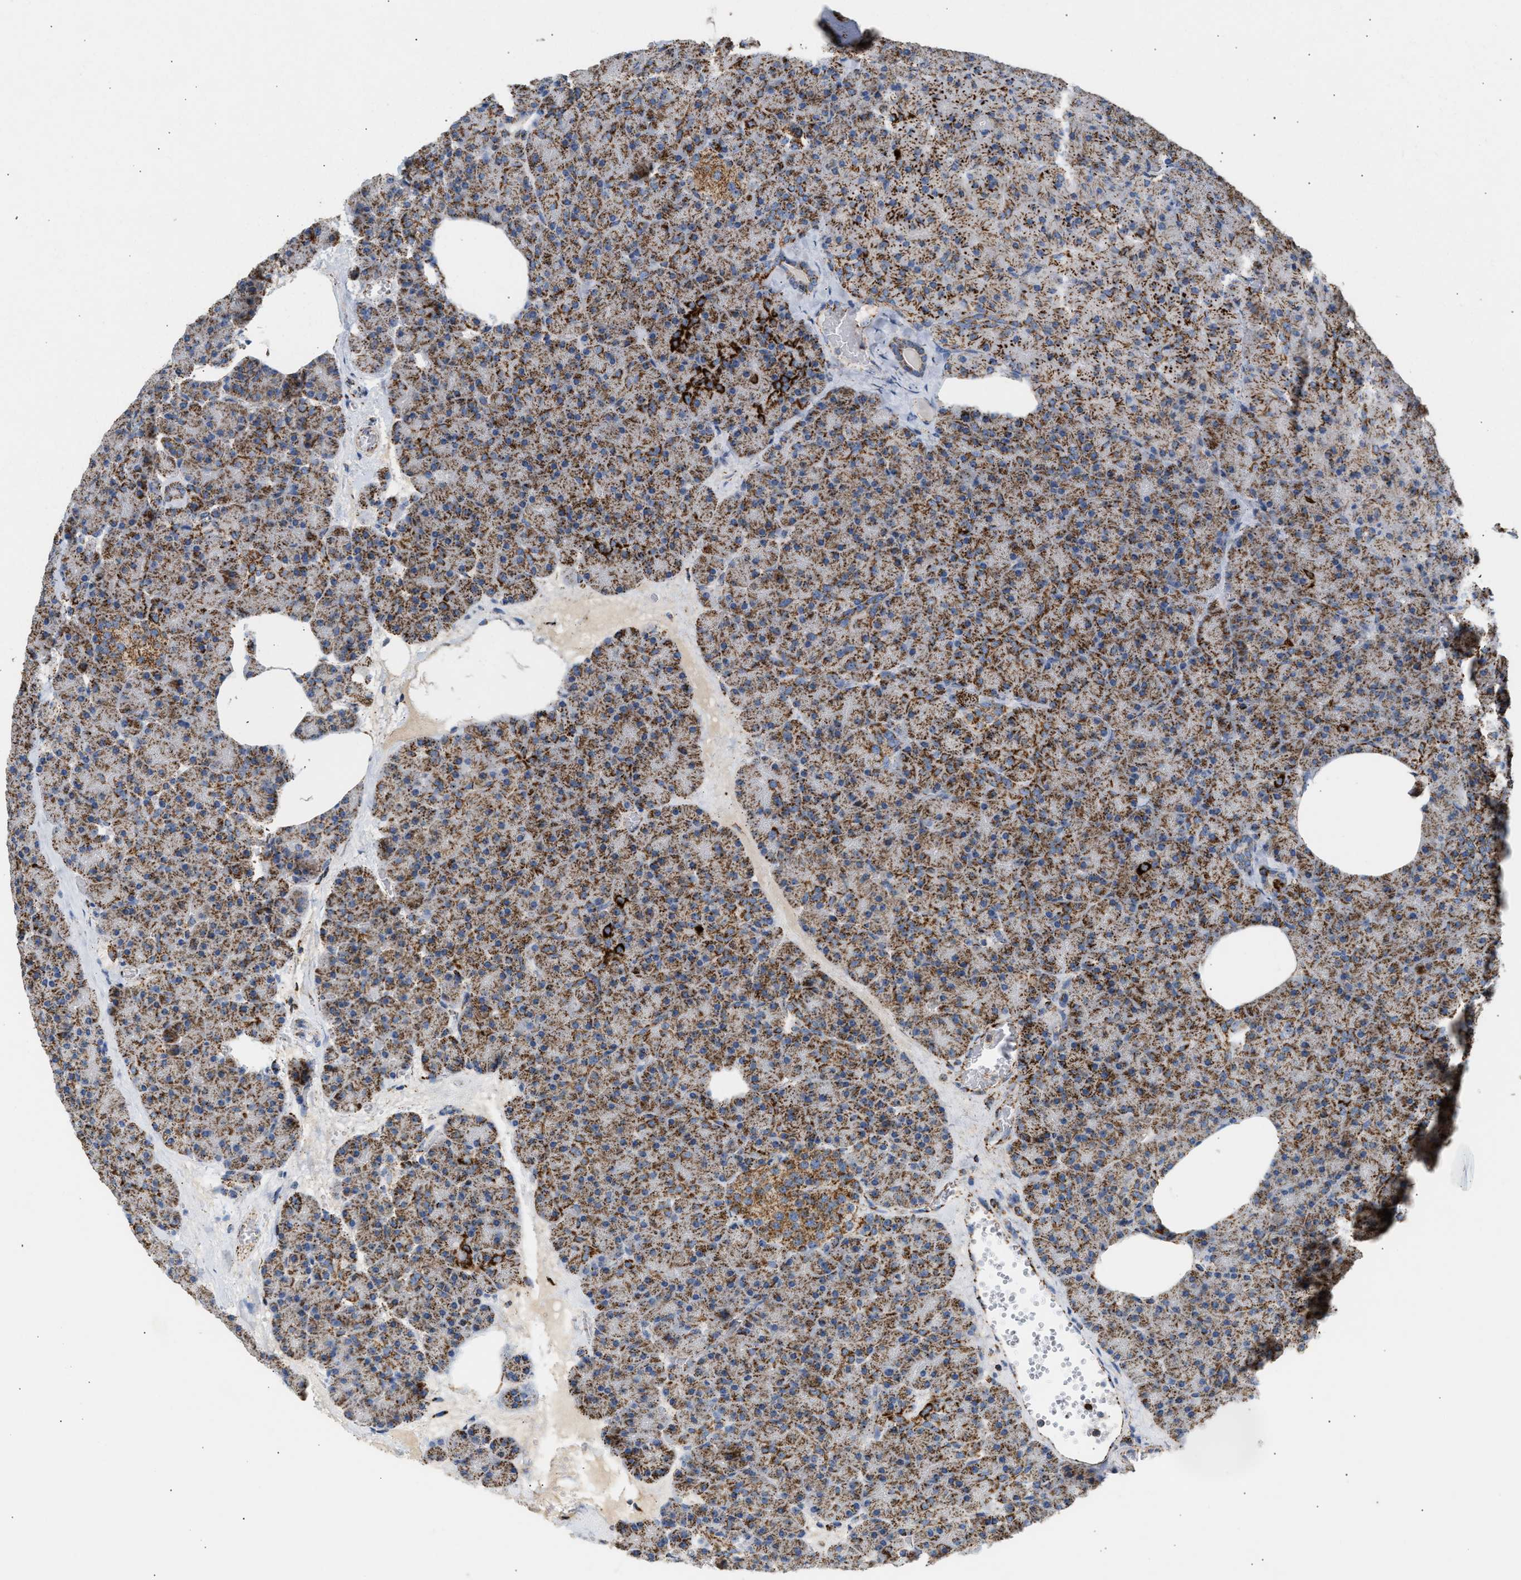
{"staining": {"intensity": "moderate", "quantity": ">75%", "location": "cytoplasmic/membranous"}, "tissue": "pancreas", "cell_type": "Exocrine glandular cells", "image_type": "normal", "snomed": [{"axis": "morphology", "description": "Normal tissue, NOS"}, {"axis": "morphology", "description": "Carcinoid, malignant, NOS"}, {"axis": "topography", "description": "Pancreas"}], "caption": "Human pancreas stained with a brown dye displays moderate cytoplasmic/membranous positive positivity in about >75% of exocrine glandular cells.", "gene": "OGDH", "patient": {"sex": "female", "age": 35}}